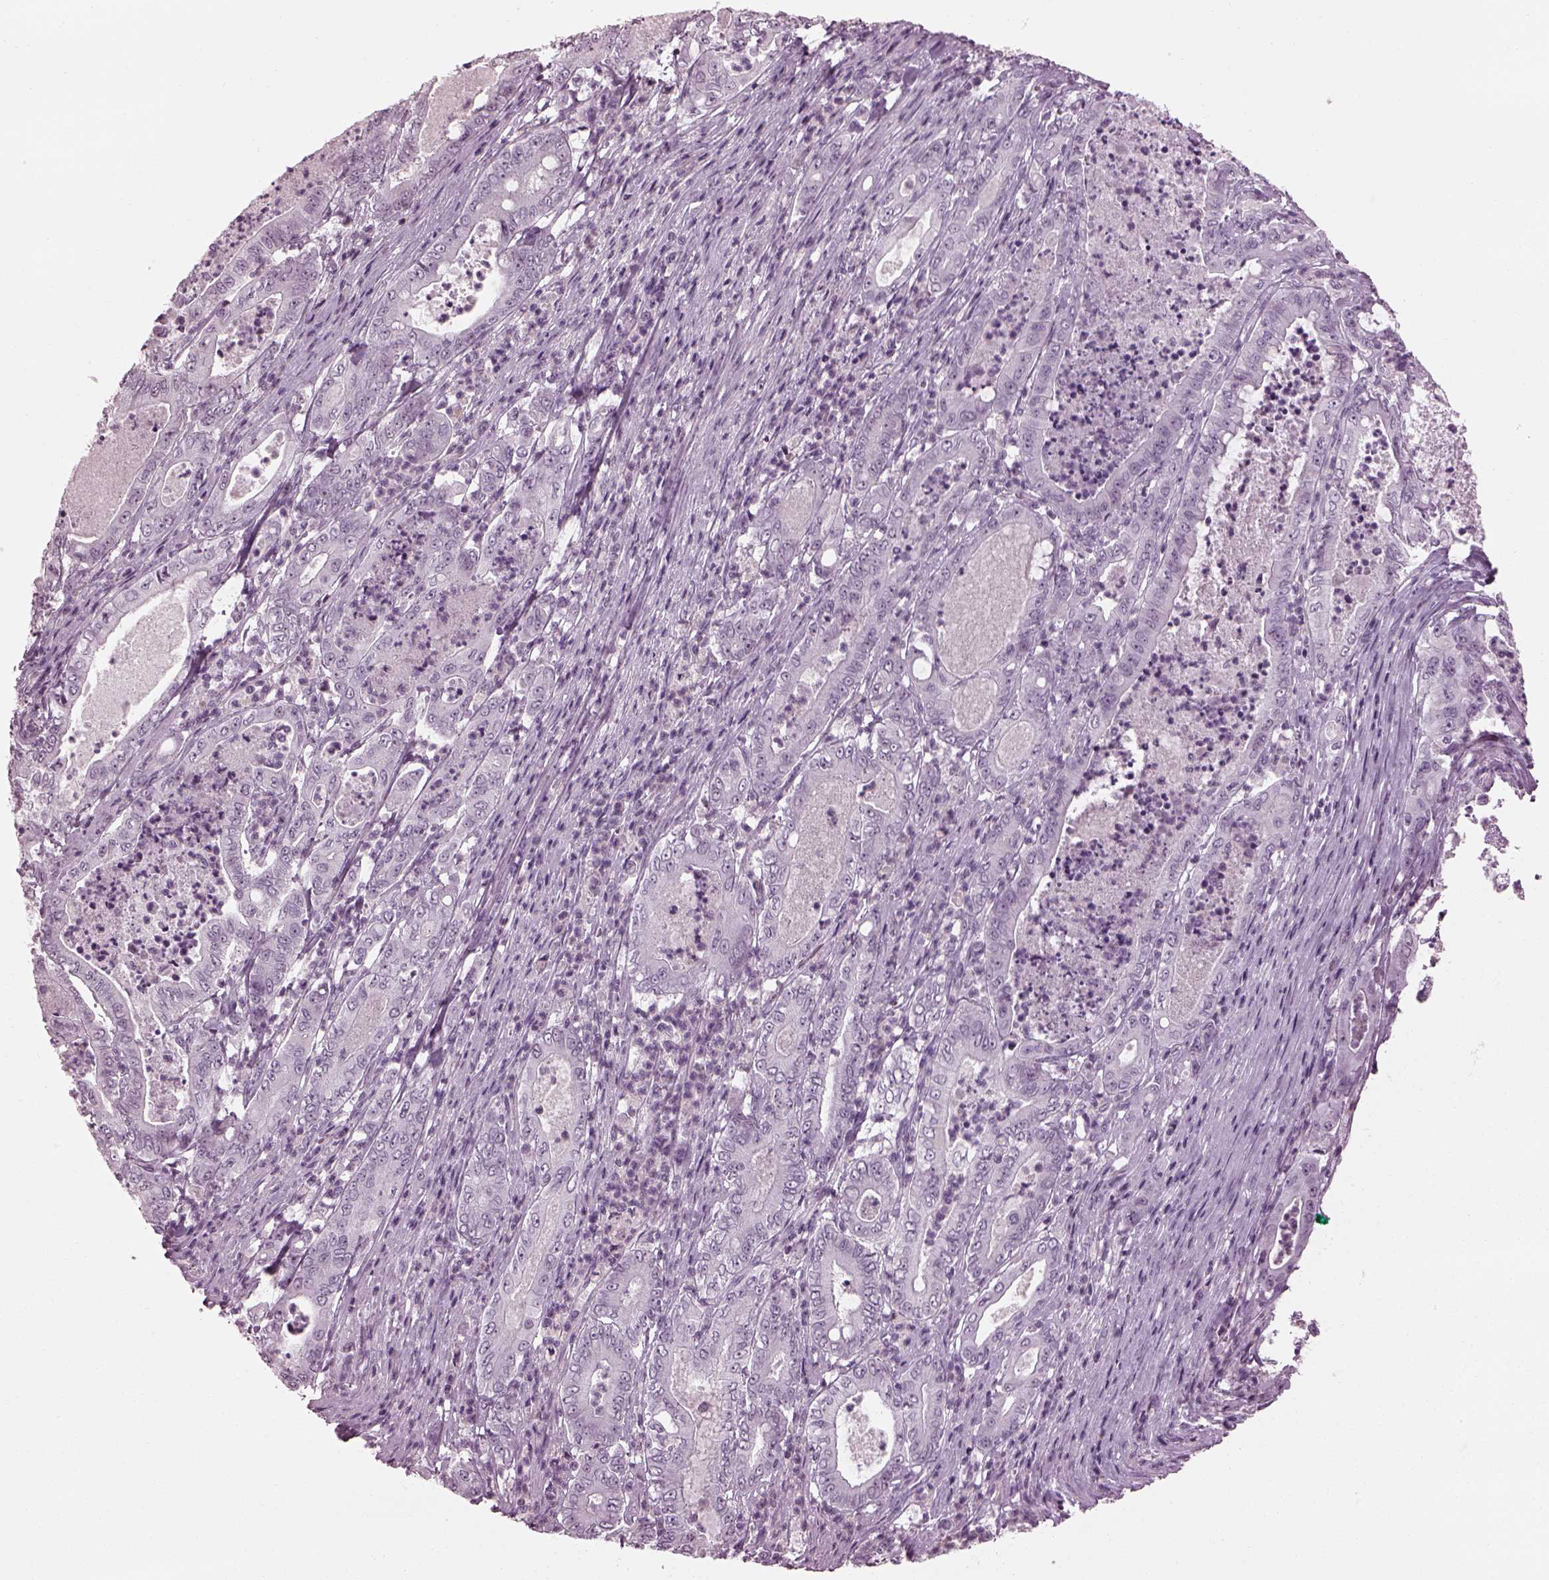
{"staining": {"intensity": "weak", "quantity": "<25%", "location": "nuclear"}, "tissue": "pancreatic cancer", "cell_type": "Tumor cells", "image_type": "cancer", "snomed": [{"axis": "morphology", "description": "Adenocarcinoma, NOS"}, {"axis": "topography", "description": "Pancreas"}], "caption": "Immunohistochemistry (IHC) of human adenocarcinoma (pancreatic) demonstrates no staining in tumor cells.", "gene": "ADGRG2", "patient": {"sex": "male", "age": 71}}